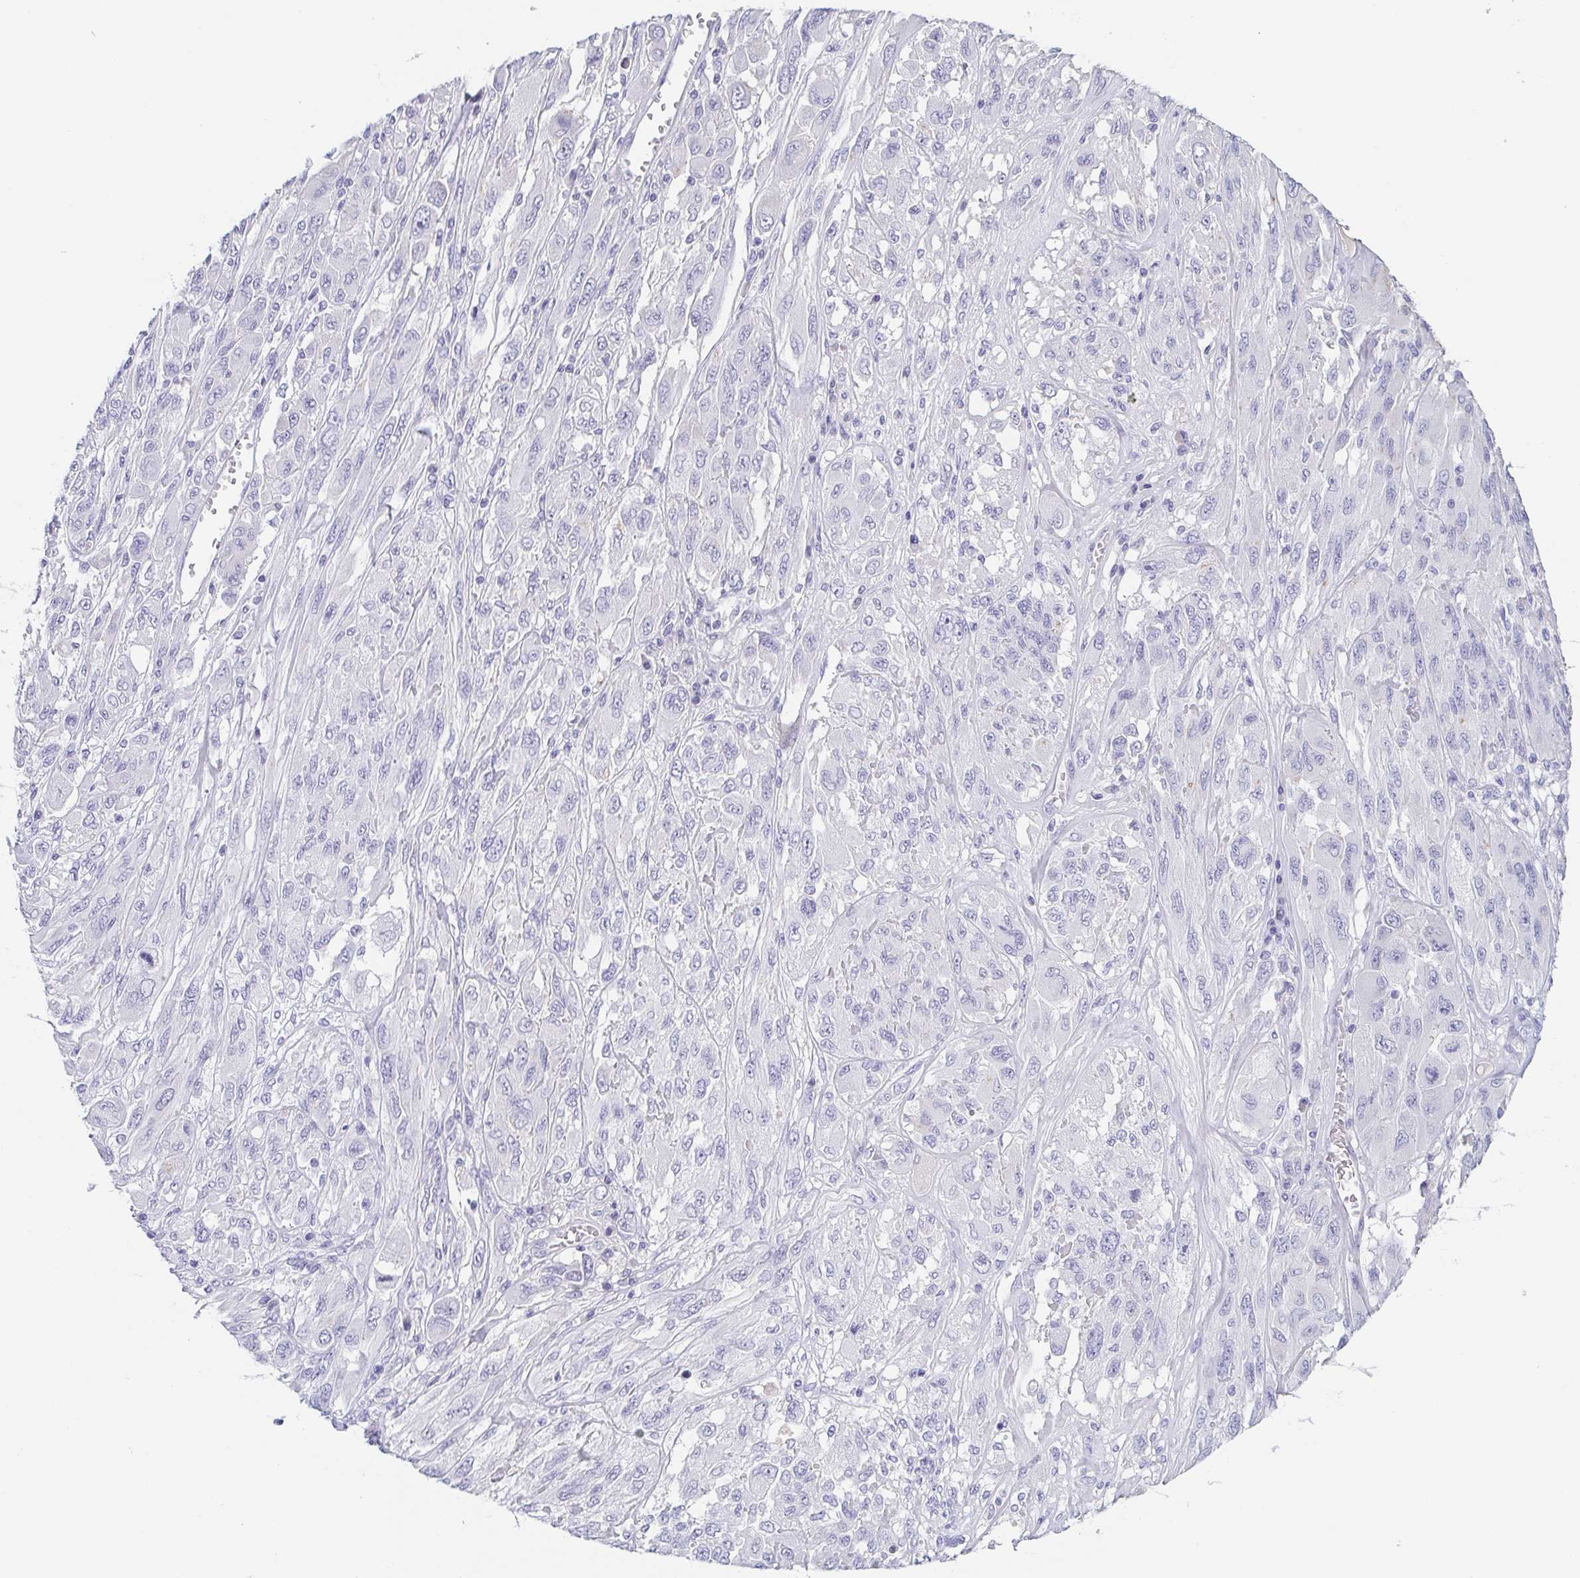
{"staining": {"intensity": "negative", "quantity": "none", "location": "none"}, "tissue": "melanoma", "cell_type": "Tumor cells", "image_type": "cancer", "snomed": [{"axis": "morphology", "description": "Malignant melanoma, NOS"}, {"axis": "topography", "description": "Skin"}], "caption": "Tumor cells are negative for protein expression in human malignant melanoma. (DAB IHC with hematoxylin counter stain).", "gene": "ITLN1", "patient": {"sex": "female", "age": 91}}